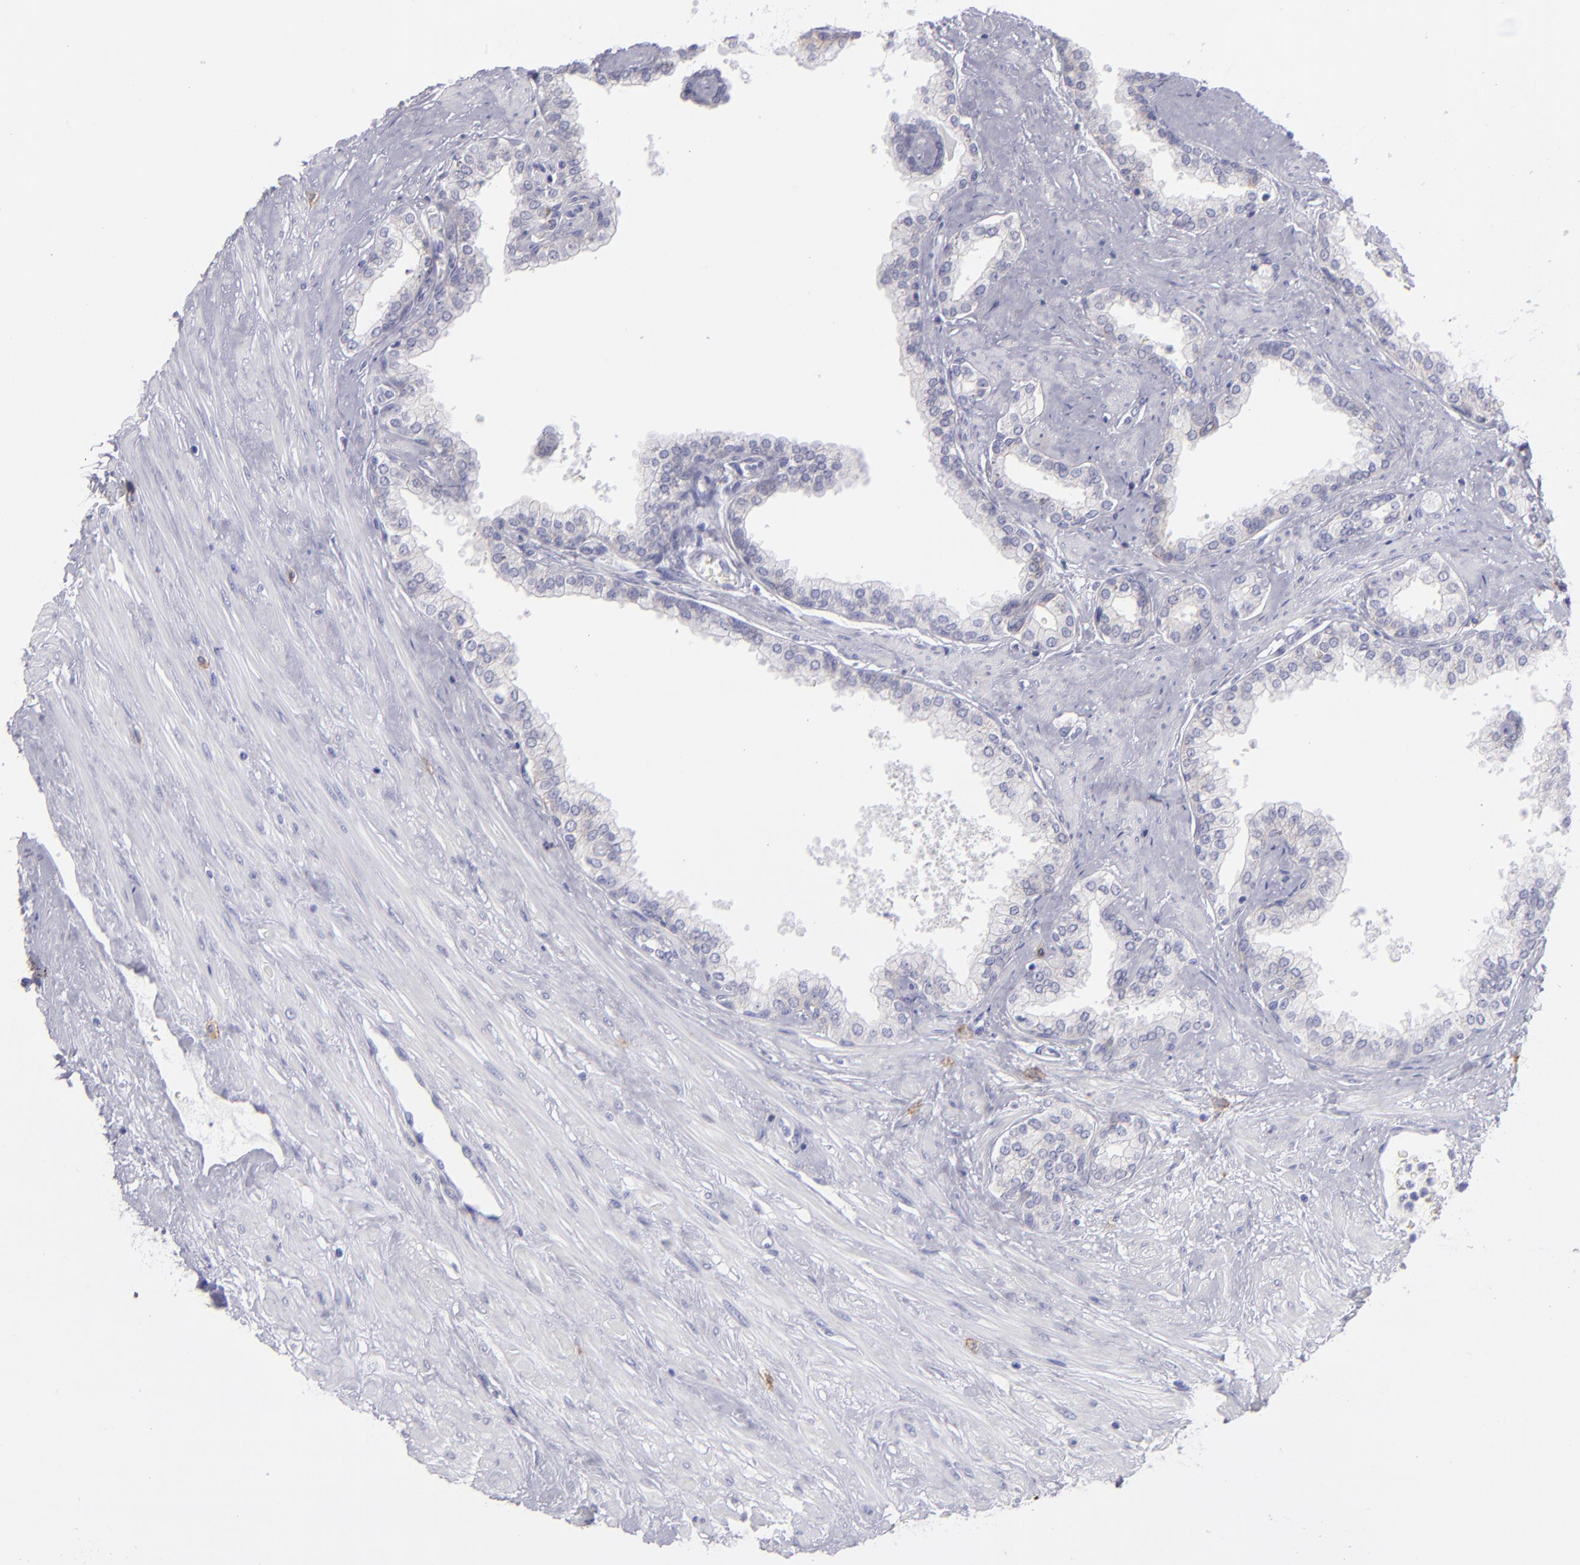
{"staining": {"intensity": "negative", "quantity": "none", "location": "none"}, "tissue": "prostate", "cell_type": "Glandular cells", "image_type": "normal", "snomed": [{"axis": "morphology", "description": "Normal tissue, NOS"}, {"axis": "topography", "description": "Prostate"}], "caption": "DAB (3,3'-diaminobenzidine) immunohistochemical staining of normal prostate demonstrates no significant expression in glandular cells.", "gene": "CD82", "patient": {"sex": "male", "age": 60}}